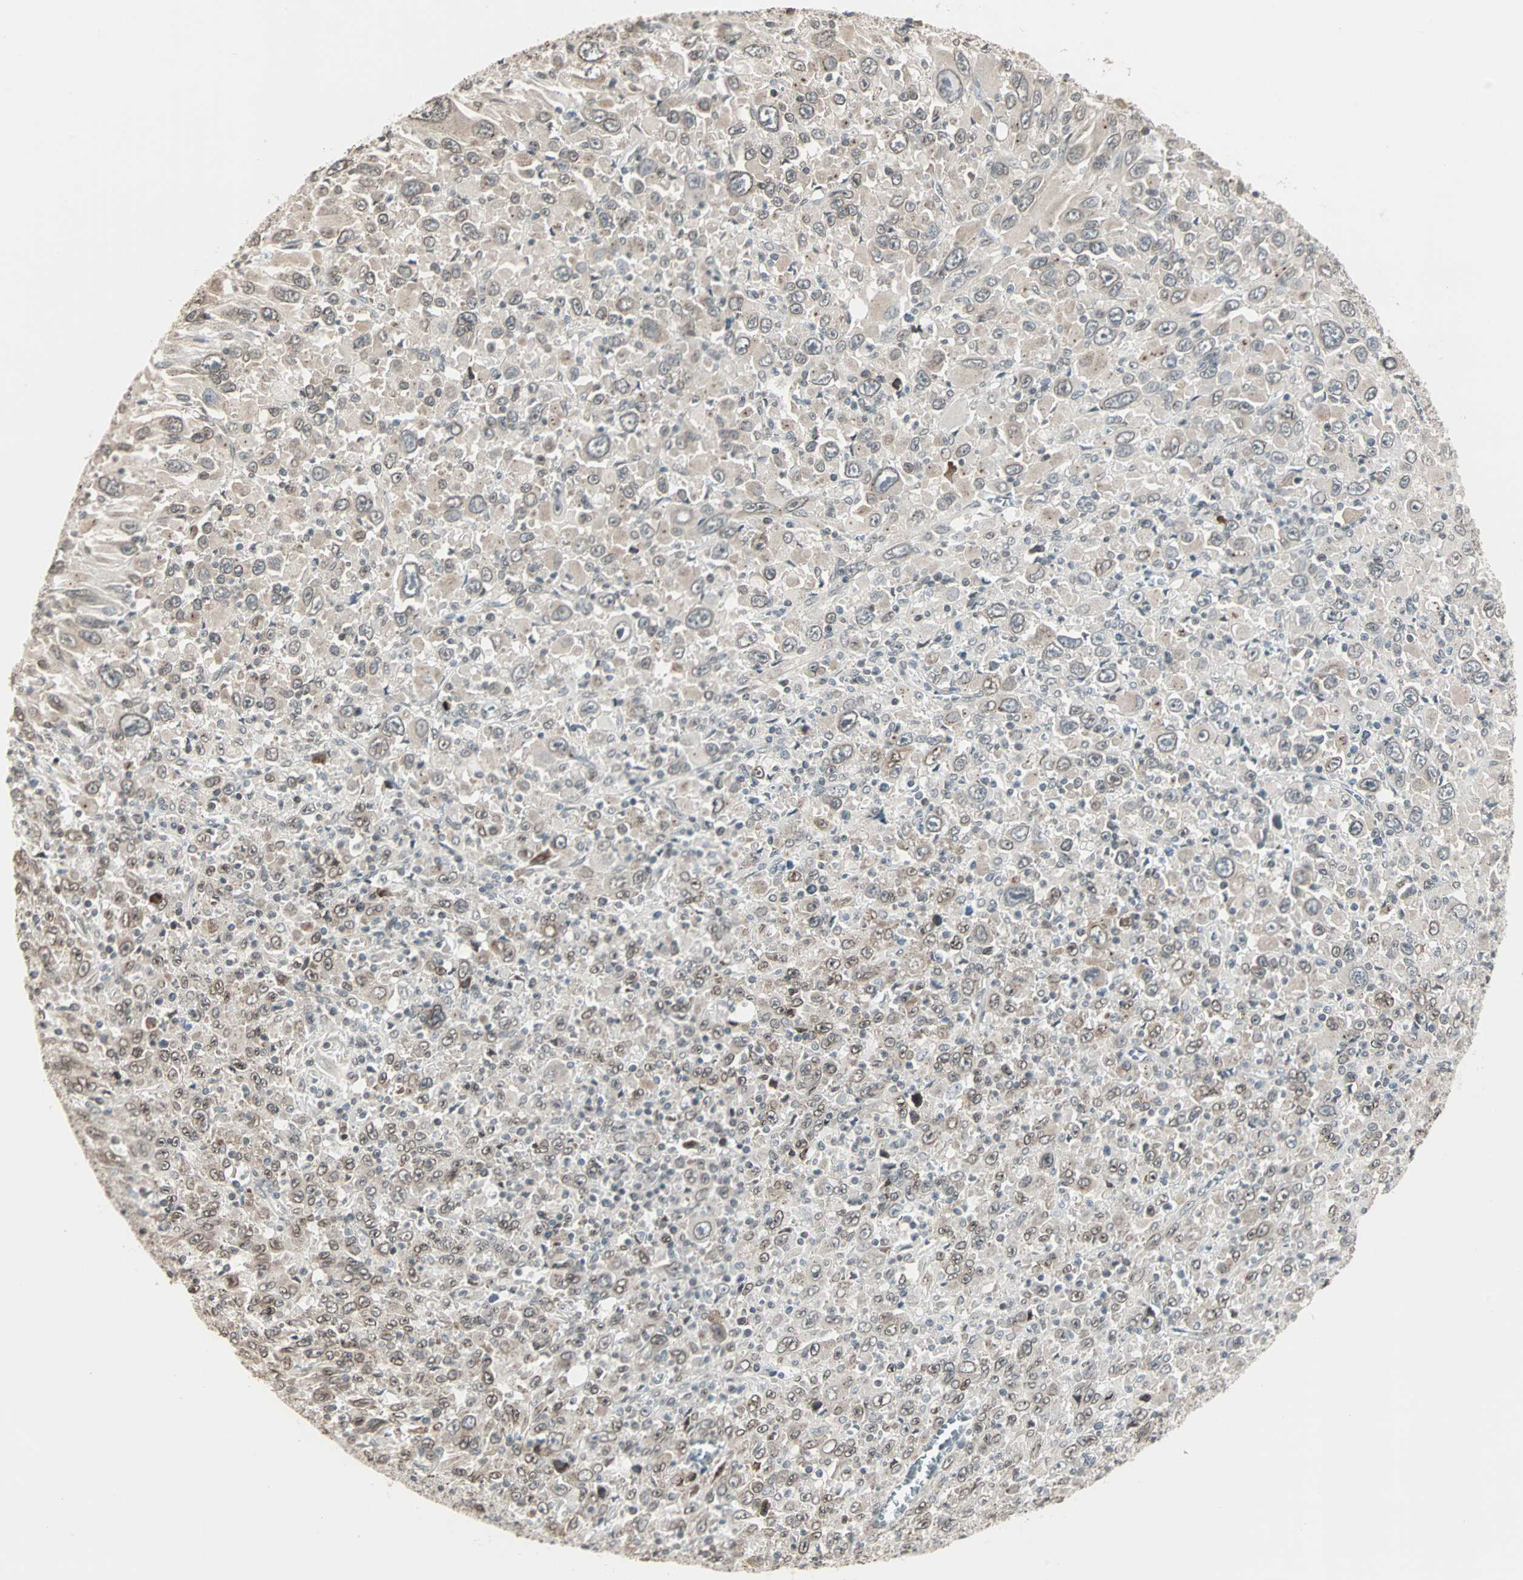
{"staining": {"intensity": "weak", "quantity": "25%-75%", "location": "cytoplasmic/membranous,nuclear"}, "tissue": "melanoma", "cell_type": "Tumor cells", "image_type": "cancer", "snomed": [{"axis": "morphology", "description": "Malignant melanoma, Metastatic site"}, {"axis": "topography", "description": "Skin"}], "caption": "Protein staining by immunohistochemistry exhibits weak cytoplasmic/membranous and nuclear expression in approximately 25%-75% of tumor cells in malignant melanoma (metastatic site).", "gene": "CBLC", "patient": {"sex": "female", "age": 56}}